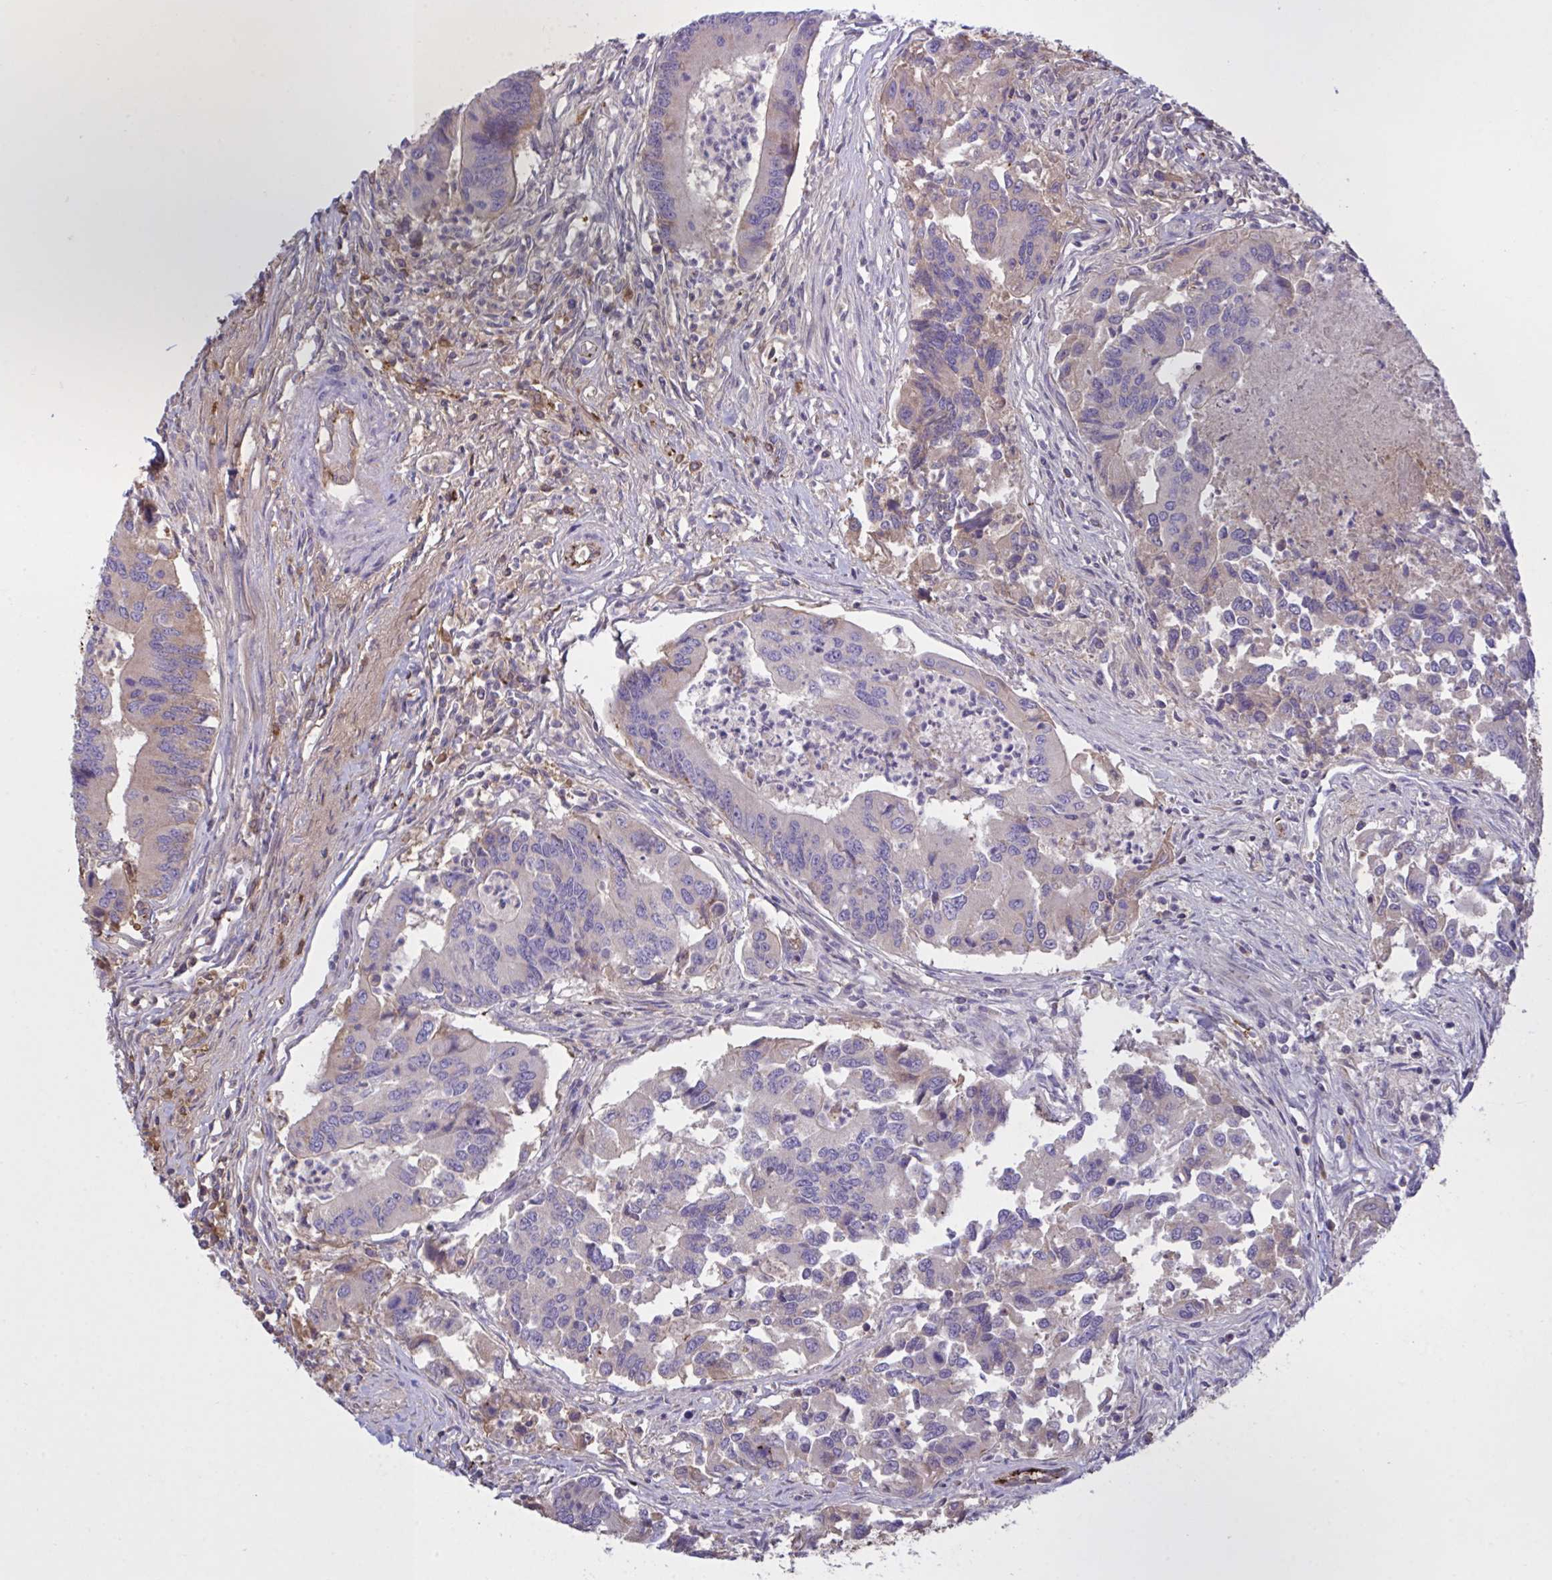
{"staining": {"intensity": "negative", "quantity": "none", "location": "none"}, "tissue": "colorectal cancer", "cell_type": "Tumor cells", "image_type": "cancer", "snomed": [{"axis": "morphology", "description": "Adenocarcinoma, NOS"}, {"axis": "topography", "description": "Colon"}], "caption": "Tumor cells show no significant expression in colorectal adenocarcinoma. Brightfield microscopy of immunohistochemistry (IHC) stained with DAB (brown) and hematoxylin (blue), captured at high magnification.", "gene": "IL1R1", "patient": {"sex": "female", "age": 67}}